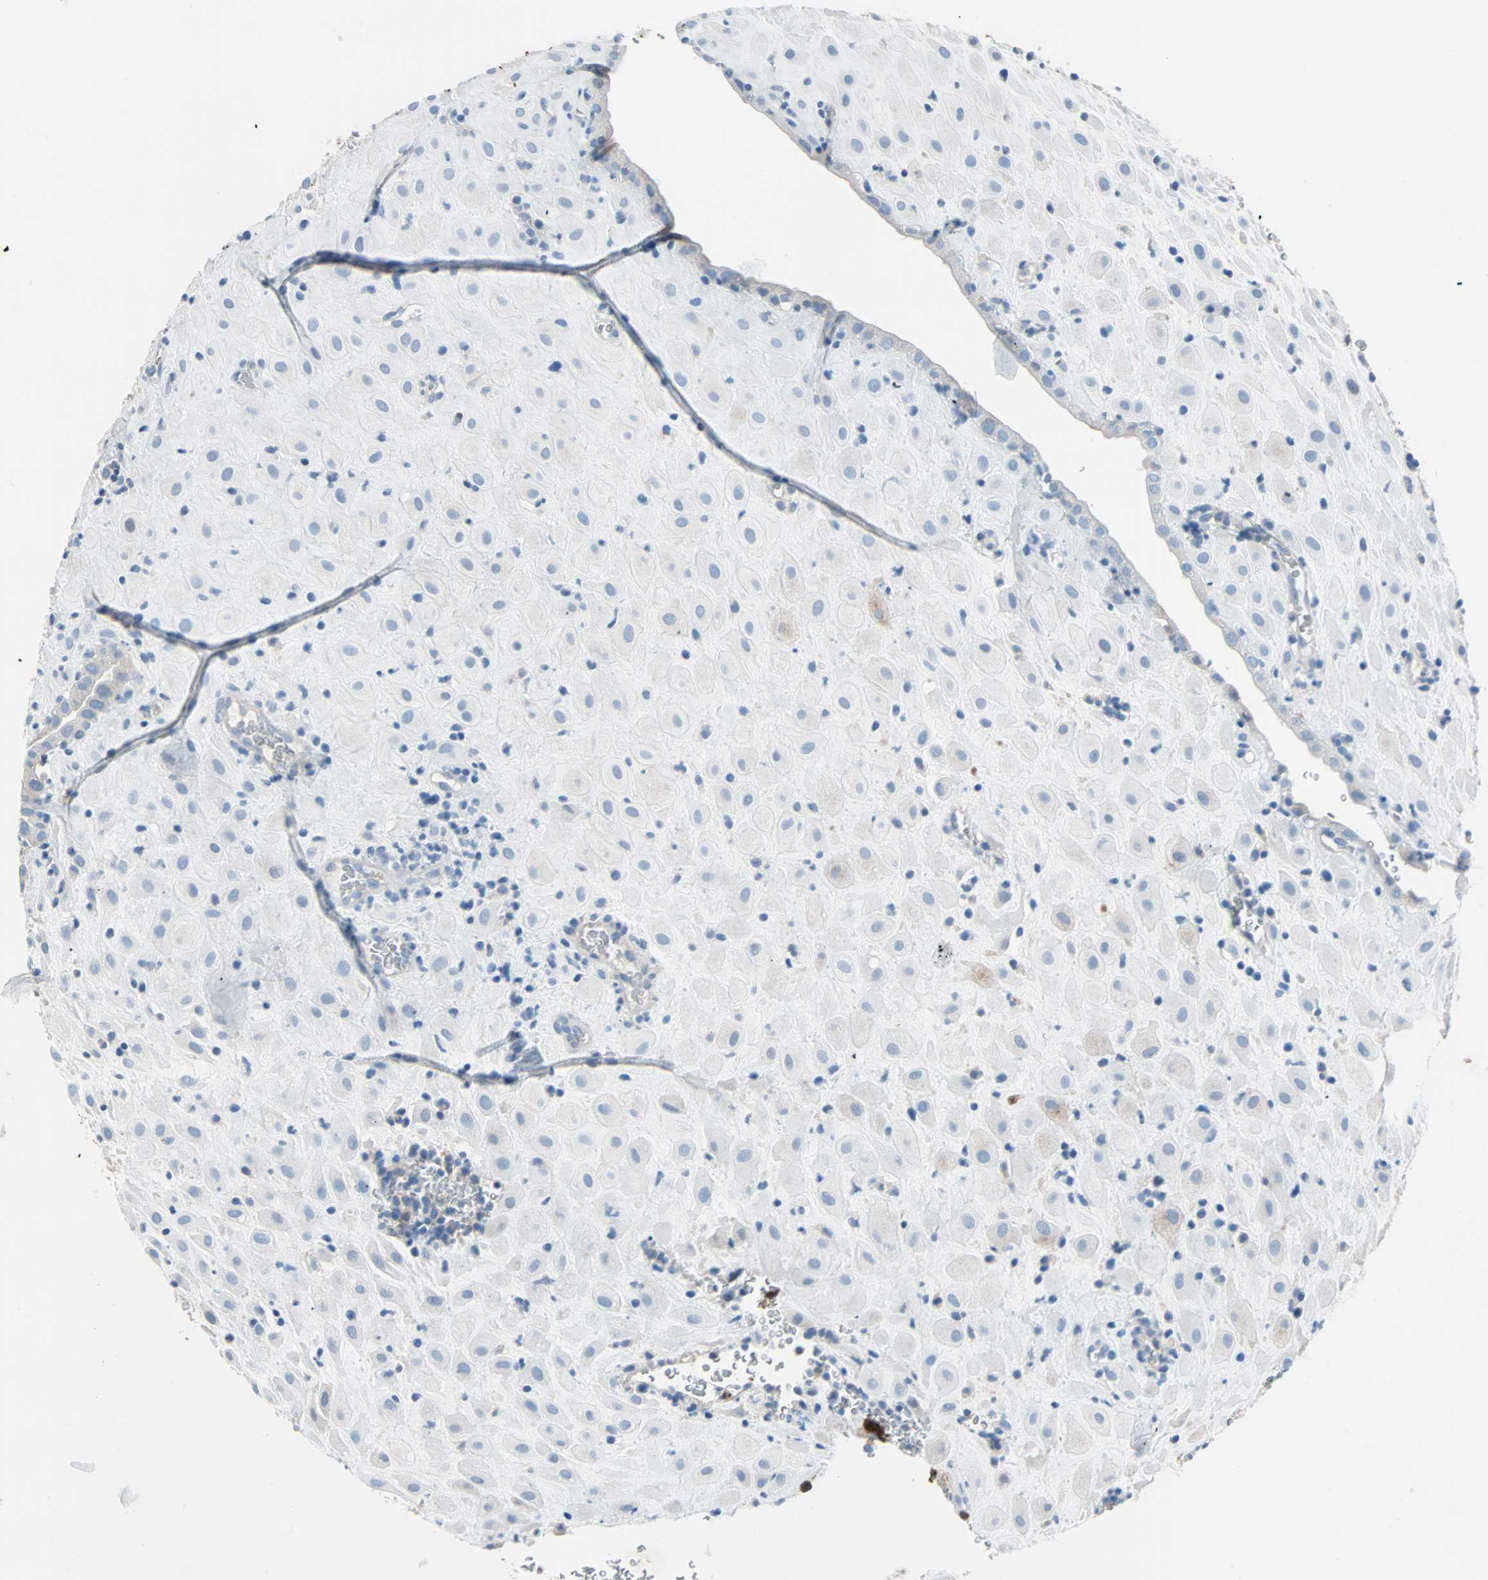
{"staining": {"intensity": "negative", "quantity": "none", "location": "none"}, "tissue": "placenta", "cell_type": "Decidual cells", "image_type": "normal", "snomed": [{"axis": "morphology", "description": "Normal tissue, NOS"}, {"axis": "topography", "description": "Placenta"}], "caption": "Micrograph shows no protein positivity in decidual cells of normal placenta.", "gene": "CLEC4A", "patient": {"sex": "female", "age": 19}}